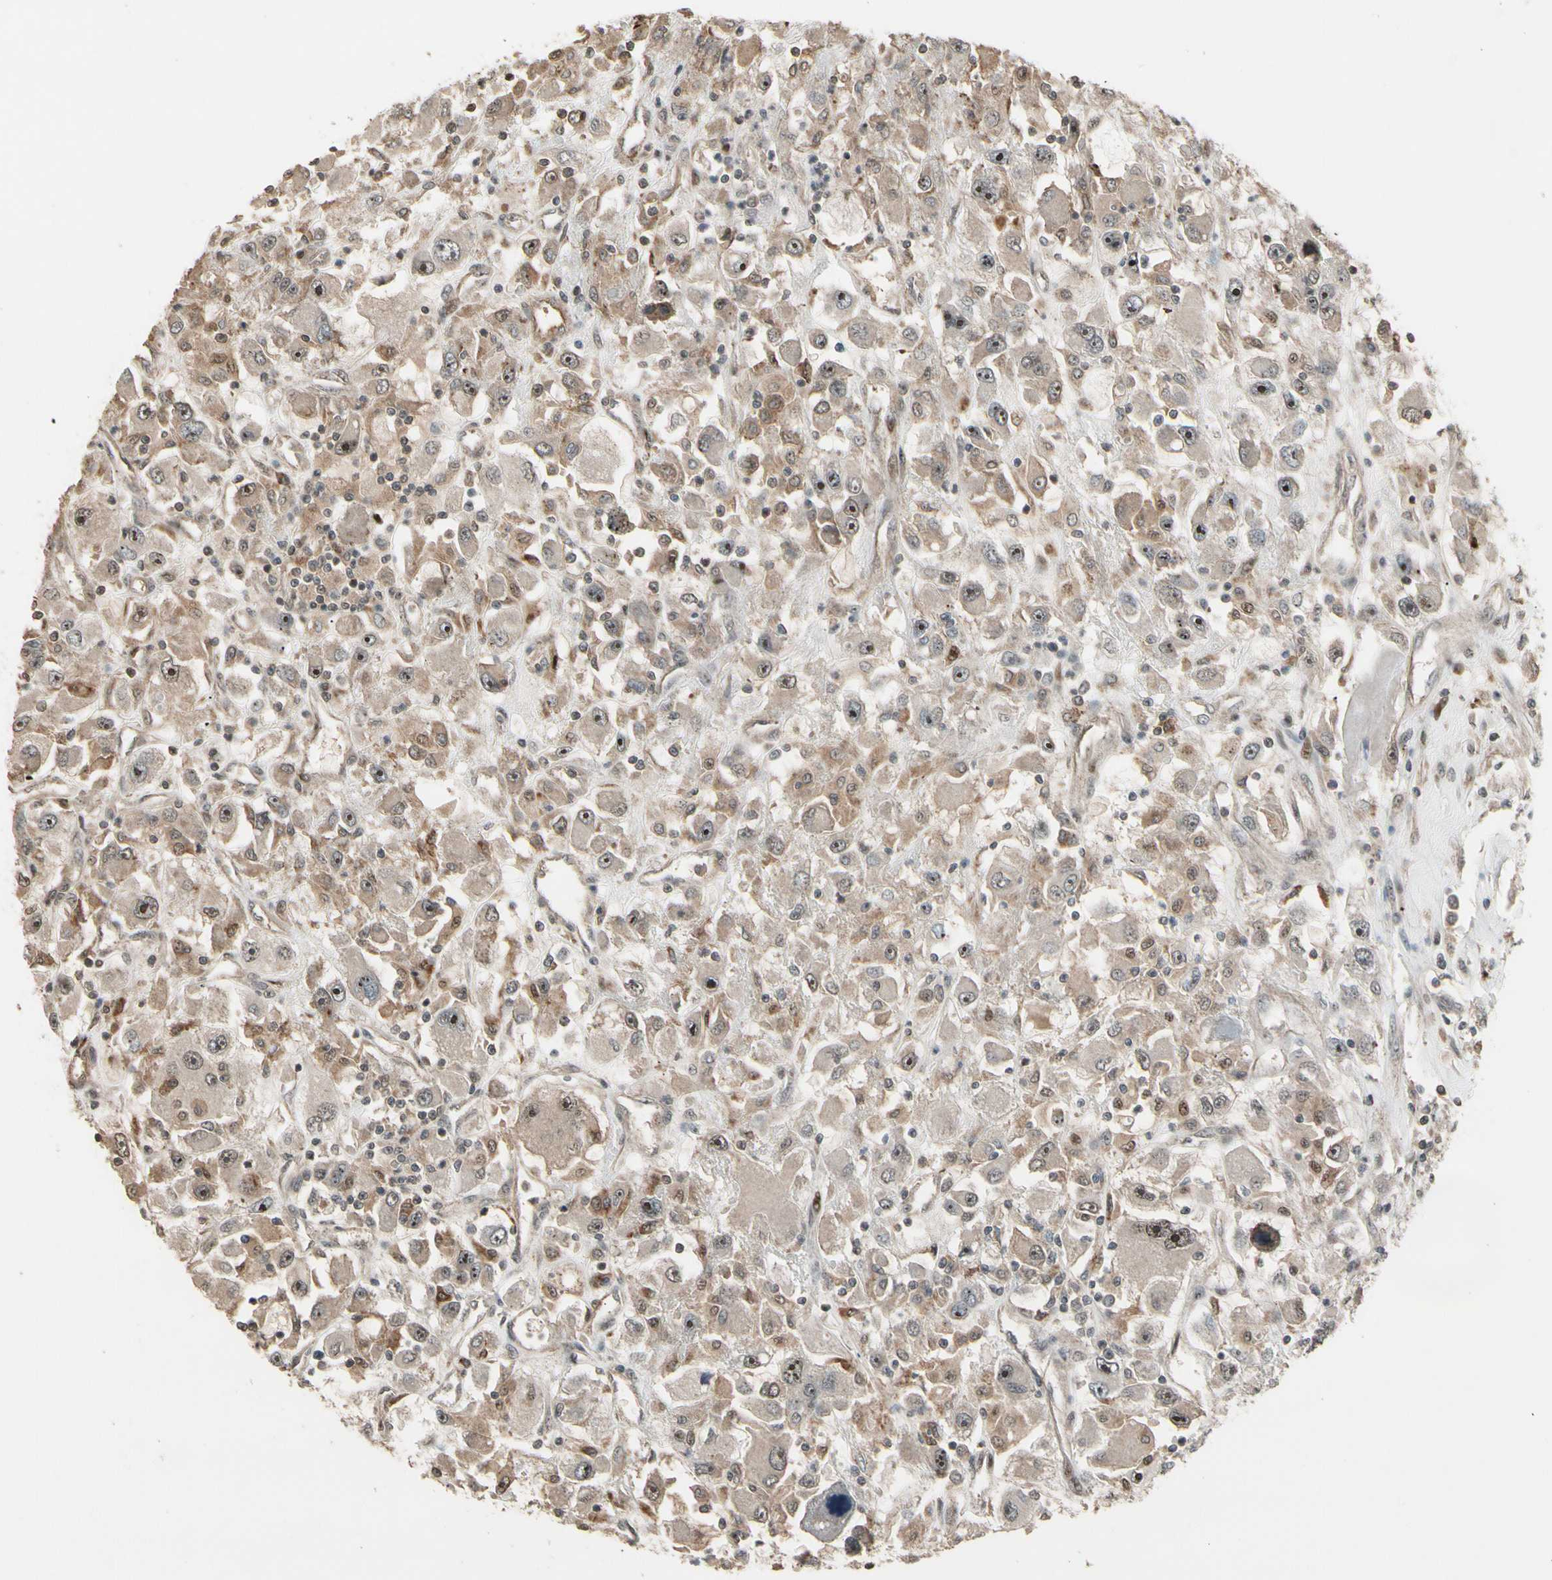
{"staining": {"intensity": "weak", "quantity": "25%-75%", "location": "cytoplasmic/membranous"}, "tissue": "renal cancer", "cell_type": "Tumor cells", "image_type": "cancer", "snomed": [{"axis": "morphology", "description": "Adenocarcinoma, NOS"}, {"axis": "topography", "description": "Kidney"}], "caption": "Protein staining of renal cancer tissue exhibits weak cytoplasmic/membranous staining in about 25%-75% of tumor cells.", "gene": "CSF1R", "patient": {"sex": "female", "age": 52}}